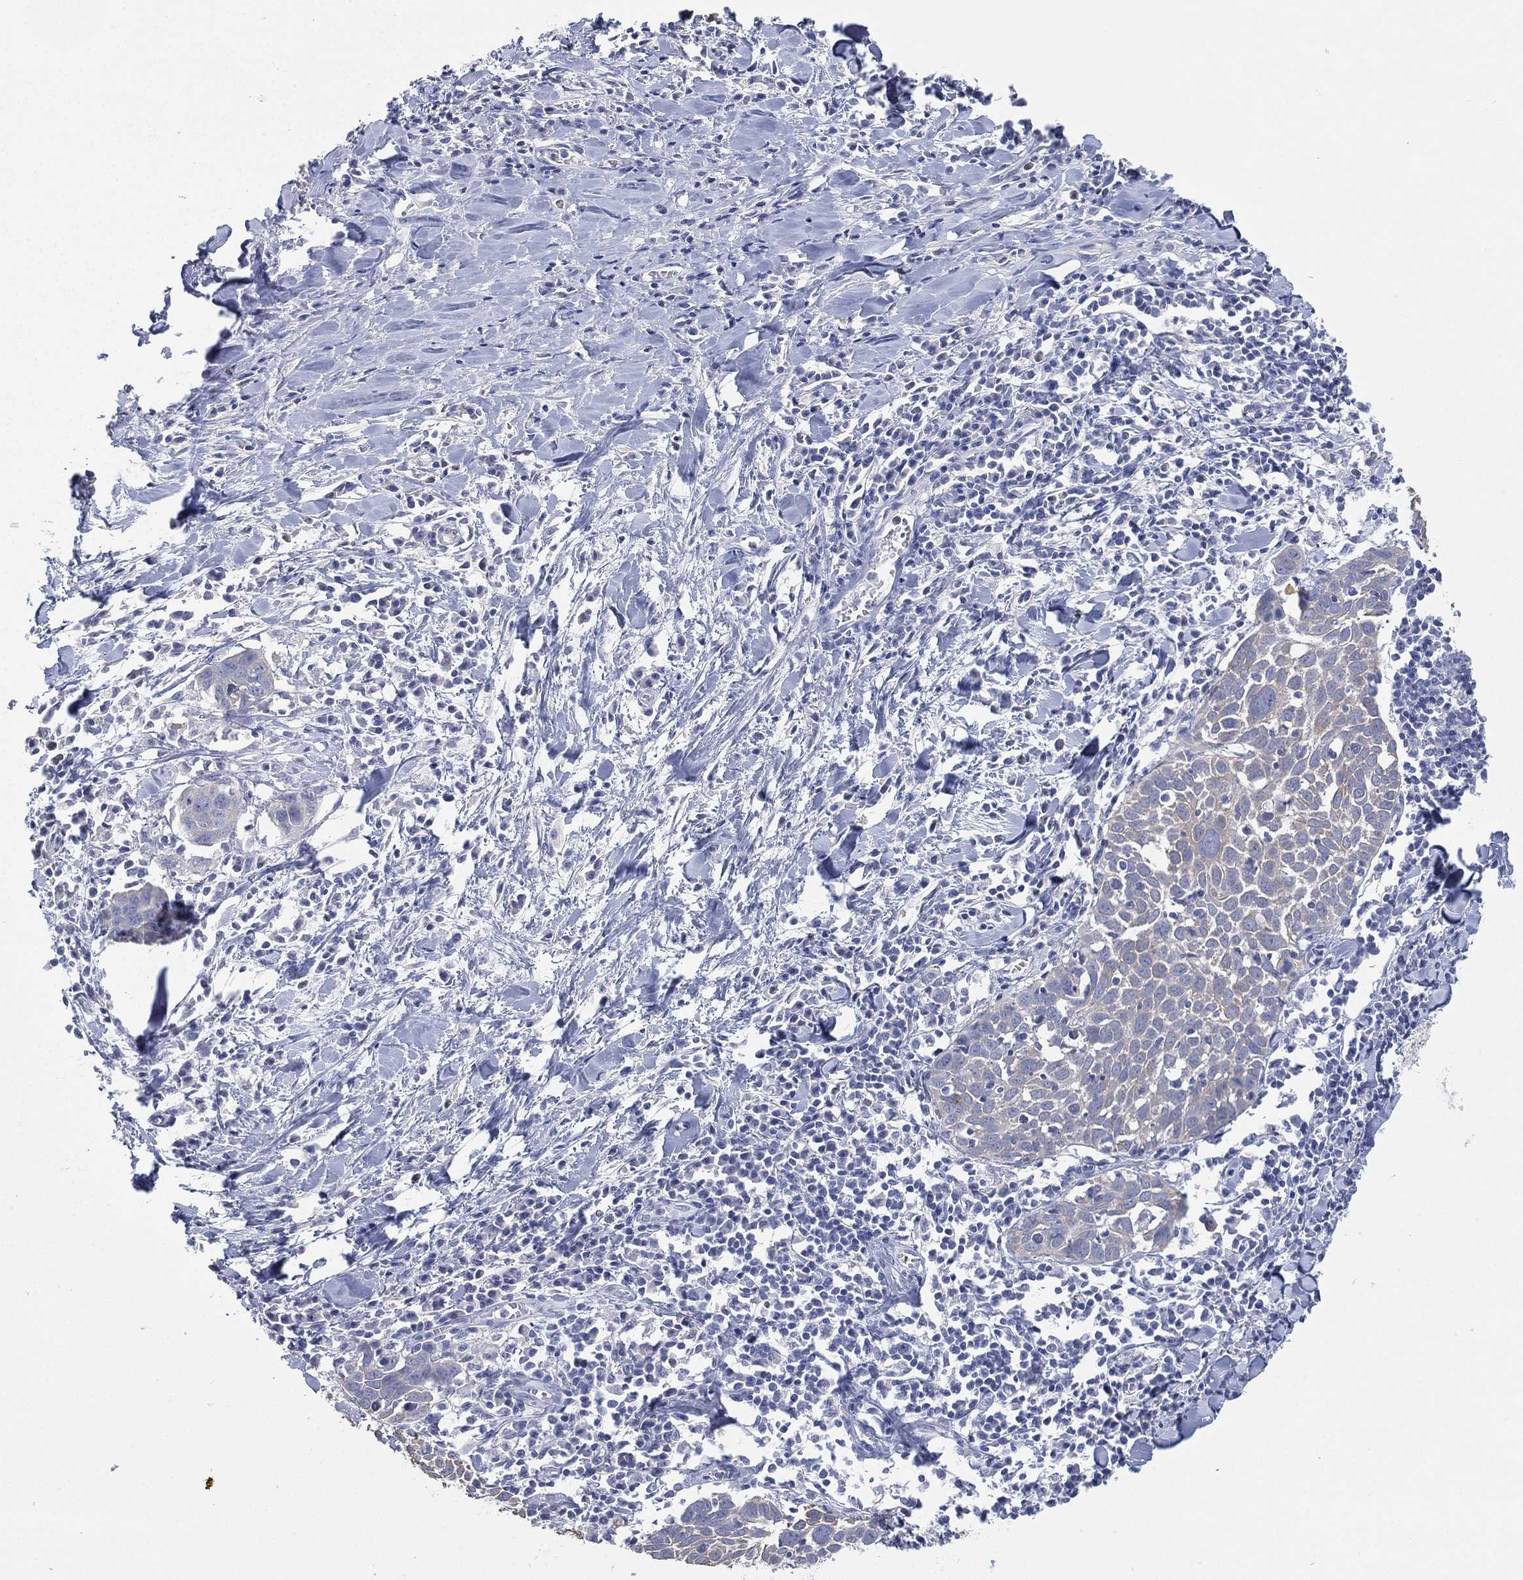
{"staining": {"intensity": "negative", "quantity": "none", "location": "none"}, "tissue": "lung cancer", "cell_type": "Tumor cells", "image_type": "cancer", "snomed": [{"axis": "morphology", "description": "Squamous cell carcinoma, NOS"}, {"axis": "topography", "description": "Lung"}], "caption": "Tumor cells are negative for brown protein staining in lung squamous cell carcinoma.", "gene": "FMO1", "patient": {"sex": "male", "age": 57}}